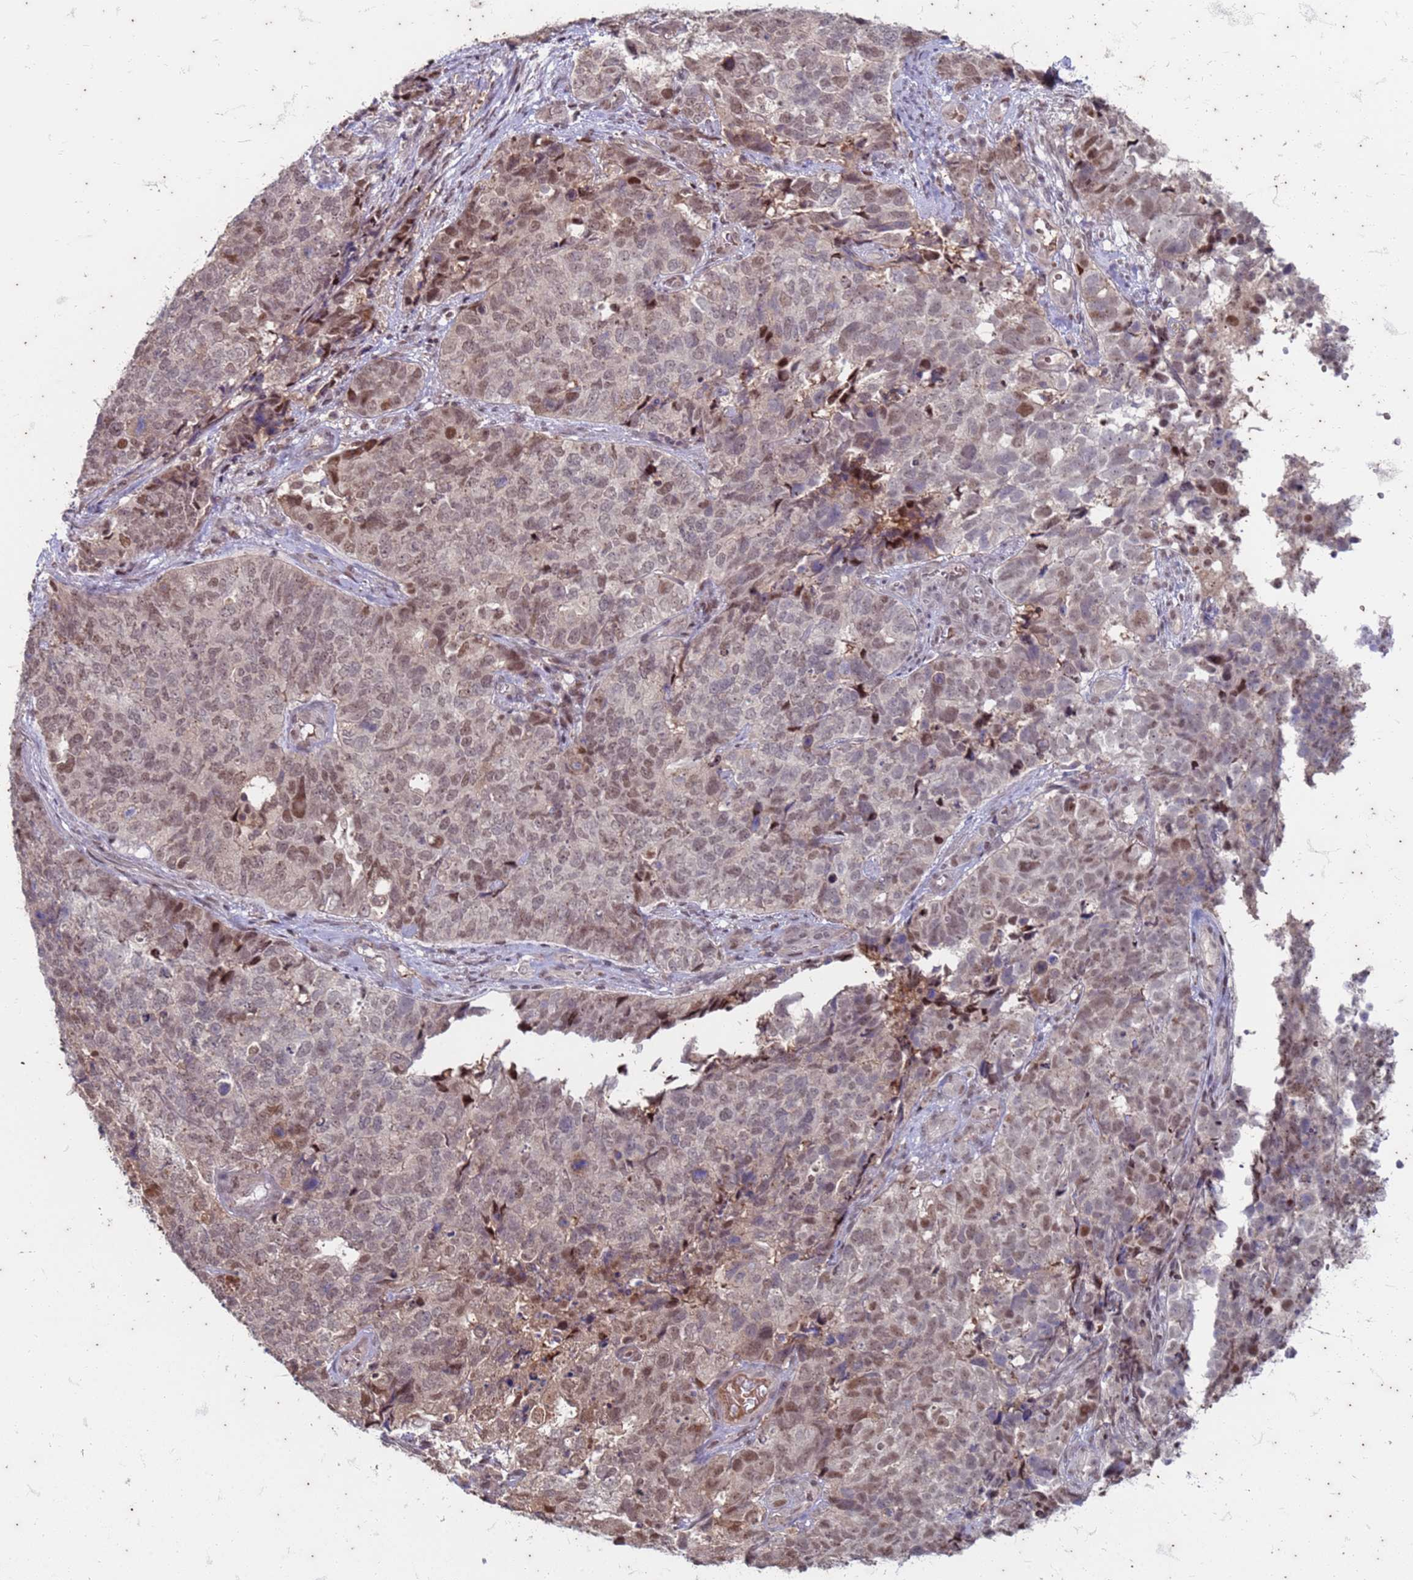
{"staining": {"intensity": "moderate", "quantity": ">75%", "location": "nuclear"}, "tissue": "cervical cancer", "cell_type": "Tumor cells", "image_type": "cancer", "snomed": [{"axis": "morphology", "description": "Squamous cell carcinoma, NOS"}, {"axis": "topography", "description": "Cervix"}], "caption": "Human cervical cancer stained with a protein marker demonstrates moderate staining in tumor cells.", "gene": "TRMT6", "patient": {"sex": "female", "age": 63}}